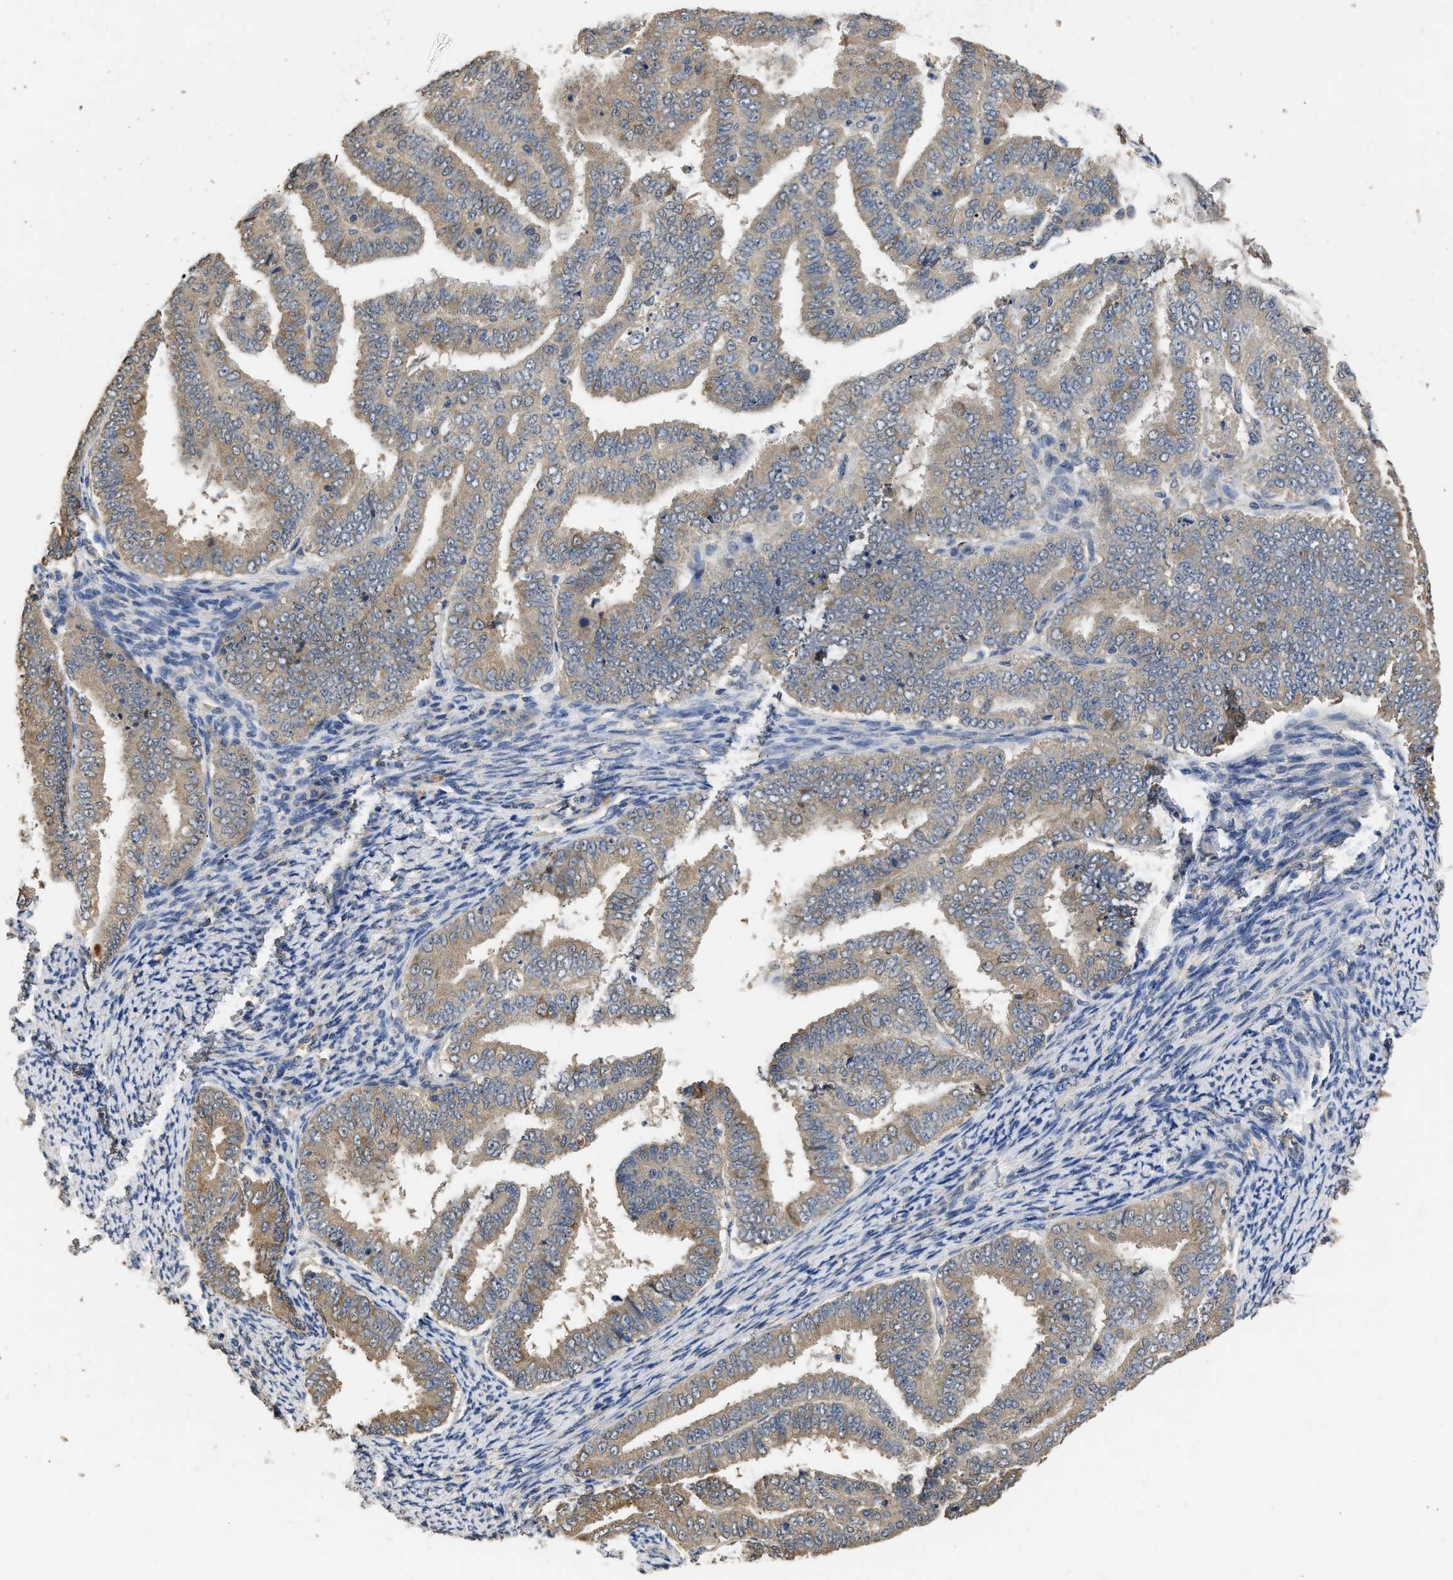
{"staining": {"intensity": "moderate", "quantity": ">75%", "location": "cytoplasmic/membranous"}, "tissue": "endometrial cancer", "cell_type": "Tumor cells", "image_type": "cancer", "snomed": [{"axis": "morphology", "description": "Adenocarcinoma, NOS"}, {"axis": "topography", "description": "Endometrium"}], "caption": "Protein analysis of endometrial cancer tissue exhibits moderate cytoplasmic/membranous staining in about >75% of tumor cells.", "gene": "SPINT2", "patient": {"sex": "female", "age": 63}}